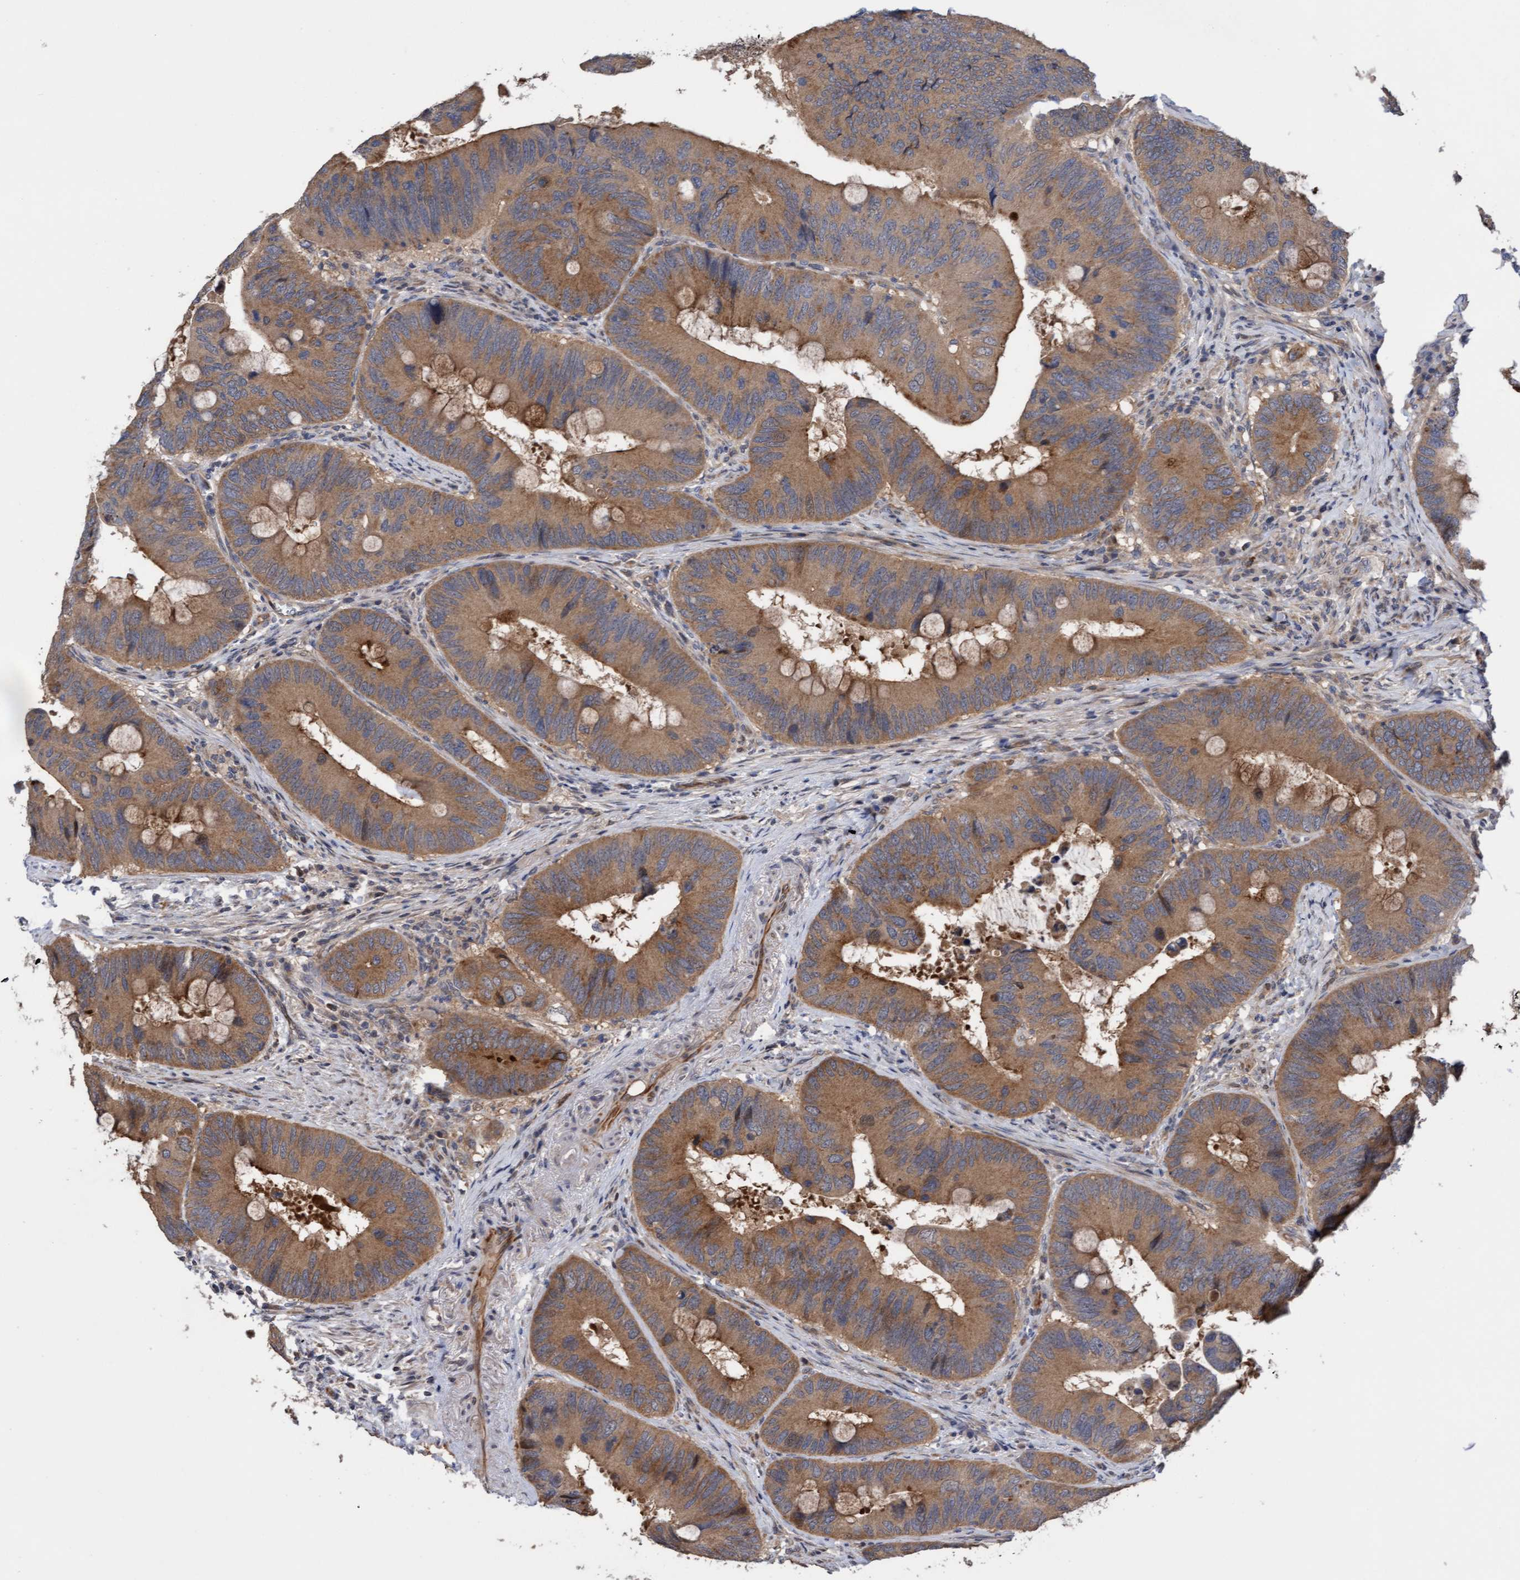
{"staining": {"intensity": "moderate", "quantity": ">75%", "location": "cytoplasmic/membranous"}, "tissue": "colorectal cancer", "cell_type": "Tumor cells", "image_type": "cancer", "snomed": [{"axis": "morphology", "description": "Adenocarcinoma, NOS"}, {"axis": "topography", "description": "Colon"}], "caption": "The histopathology image shows a brown stain indicating the presence of a protein in the cytoplasmic/membranous of tumor cells in colorectal adenocarcinoma. (Brightfield microscopy of DAB IHC at high magnification).", "gene": "ITFG1", "patient": {"sex": "male", "age": 71}}